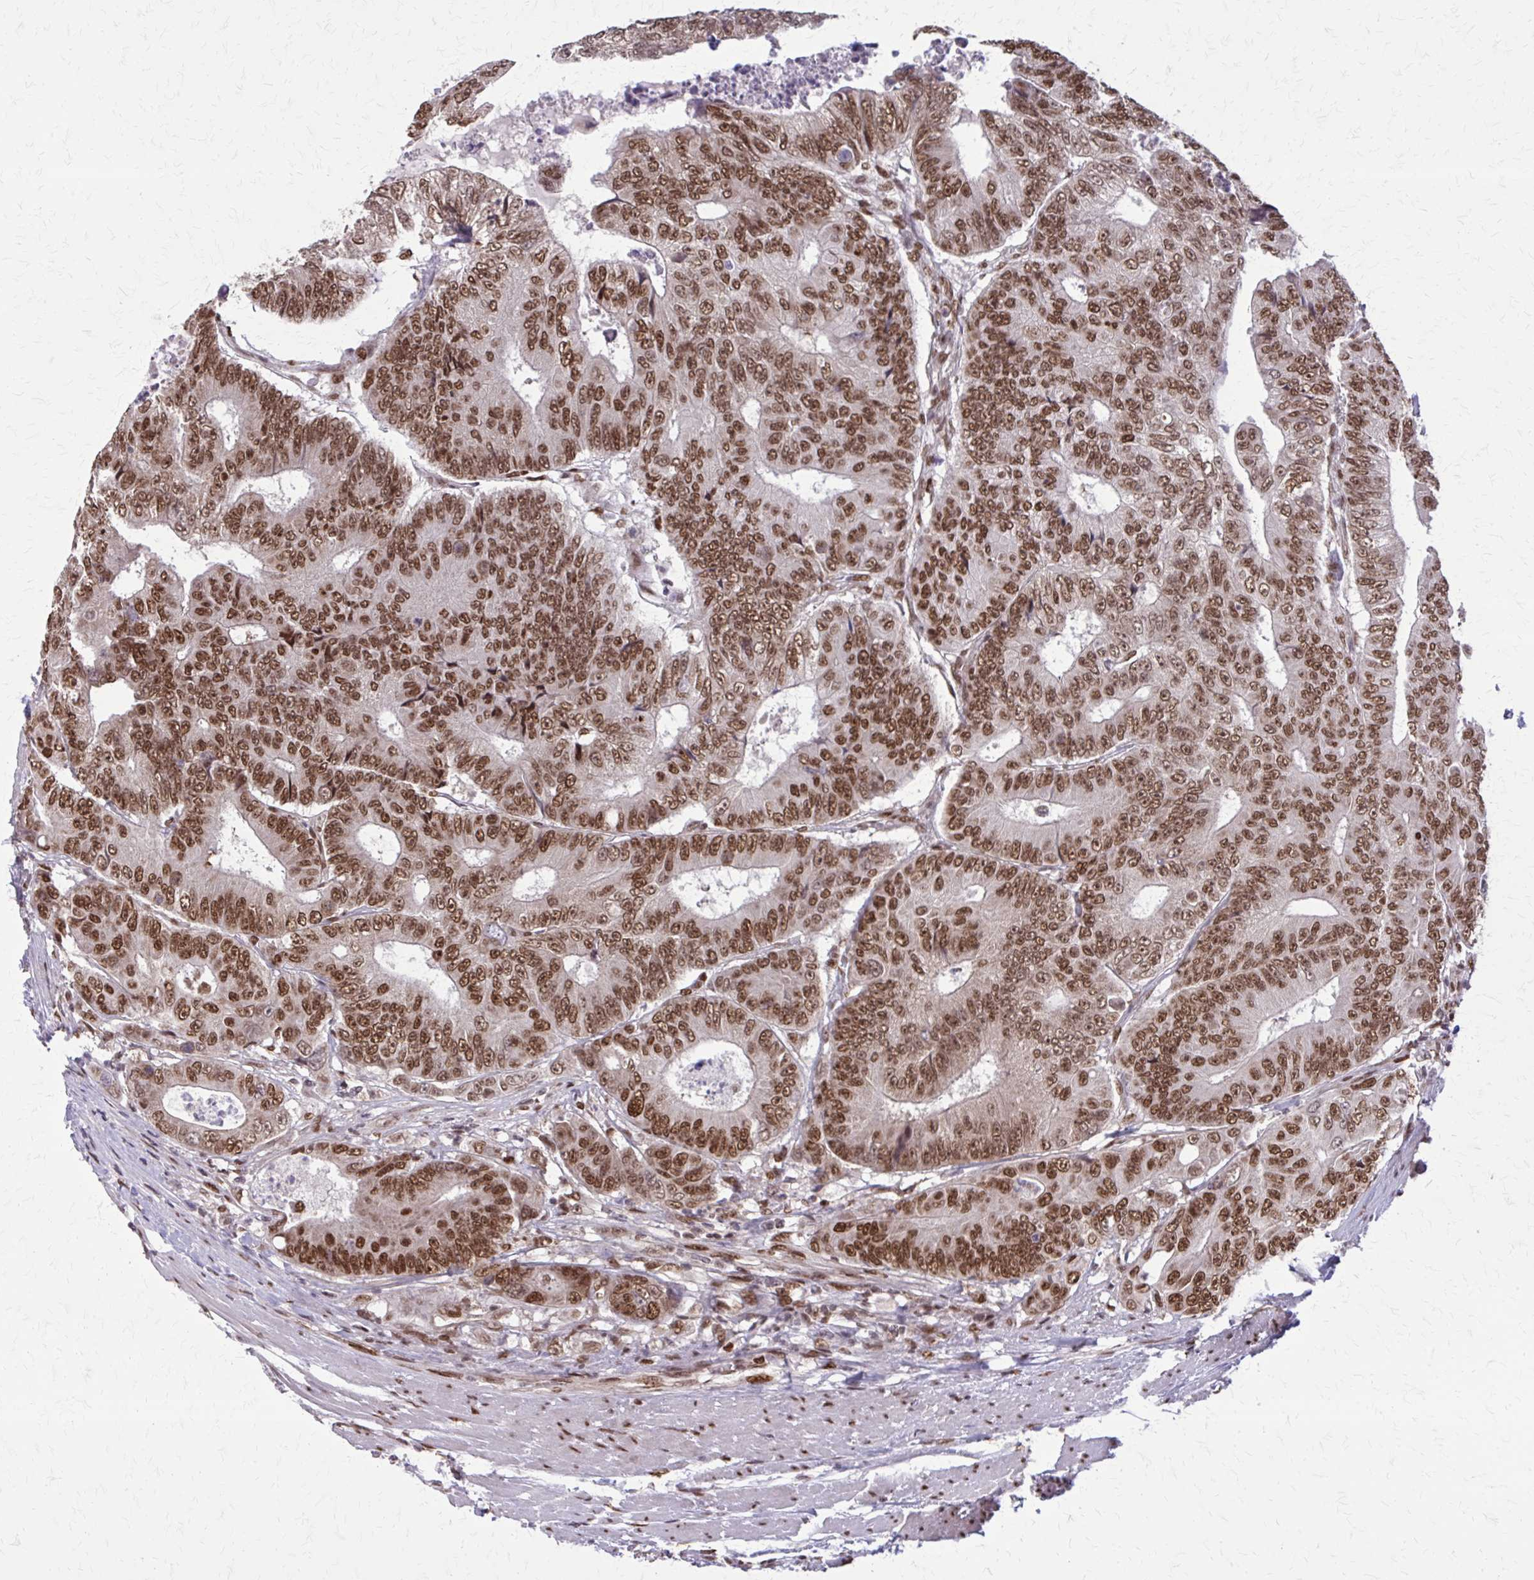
{"staining": {"intensity": "strong", "quantity": ">75%", "location": "nuclear"}, "tissue": "colorectal cancer", "cell_type": "Tumor cells", "image_type": "cancer", "snomed": [{"axis": "morphology", "description": "Adenocarcinoma, NOS"}, {"axis": "topography", "description": "Colon"}], "caption": "There is high levels of strong nuclear positivity in tumor cells of colorectal adenocarcinoma, as demonstrated by immunohistochemical staining (brown color).", "gene": "TTF1", "patient": {"sex": "female", "age": 48}}